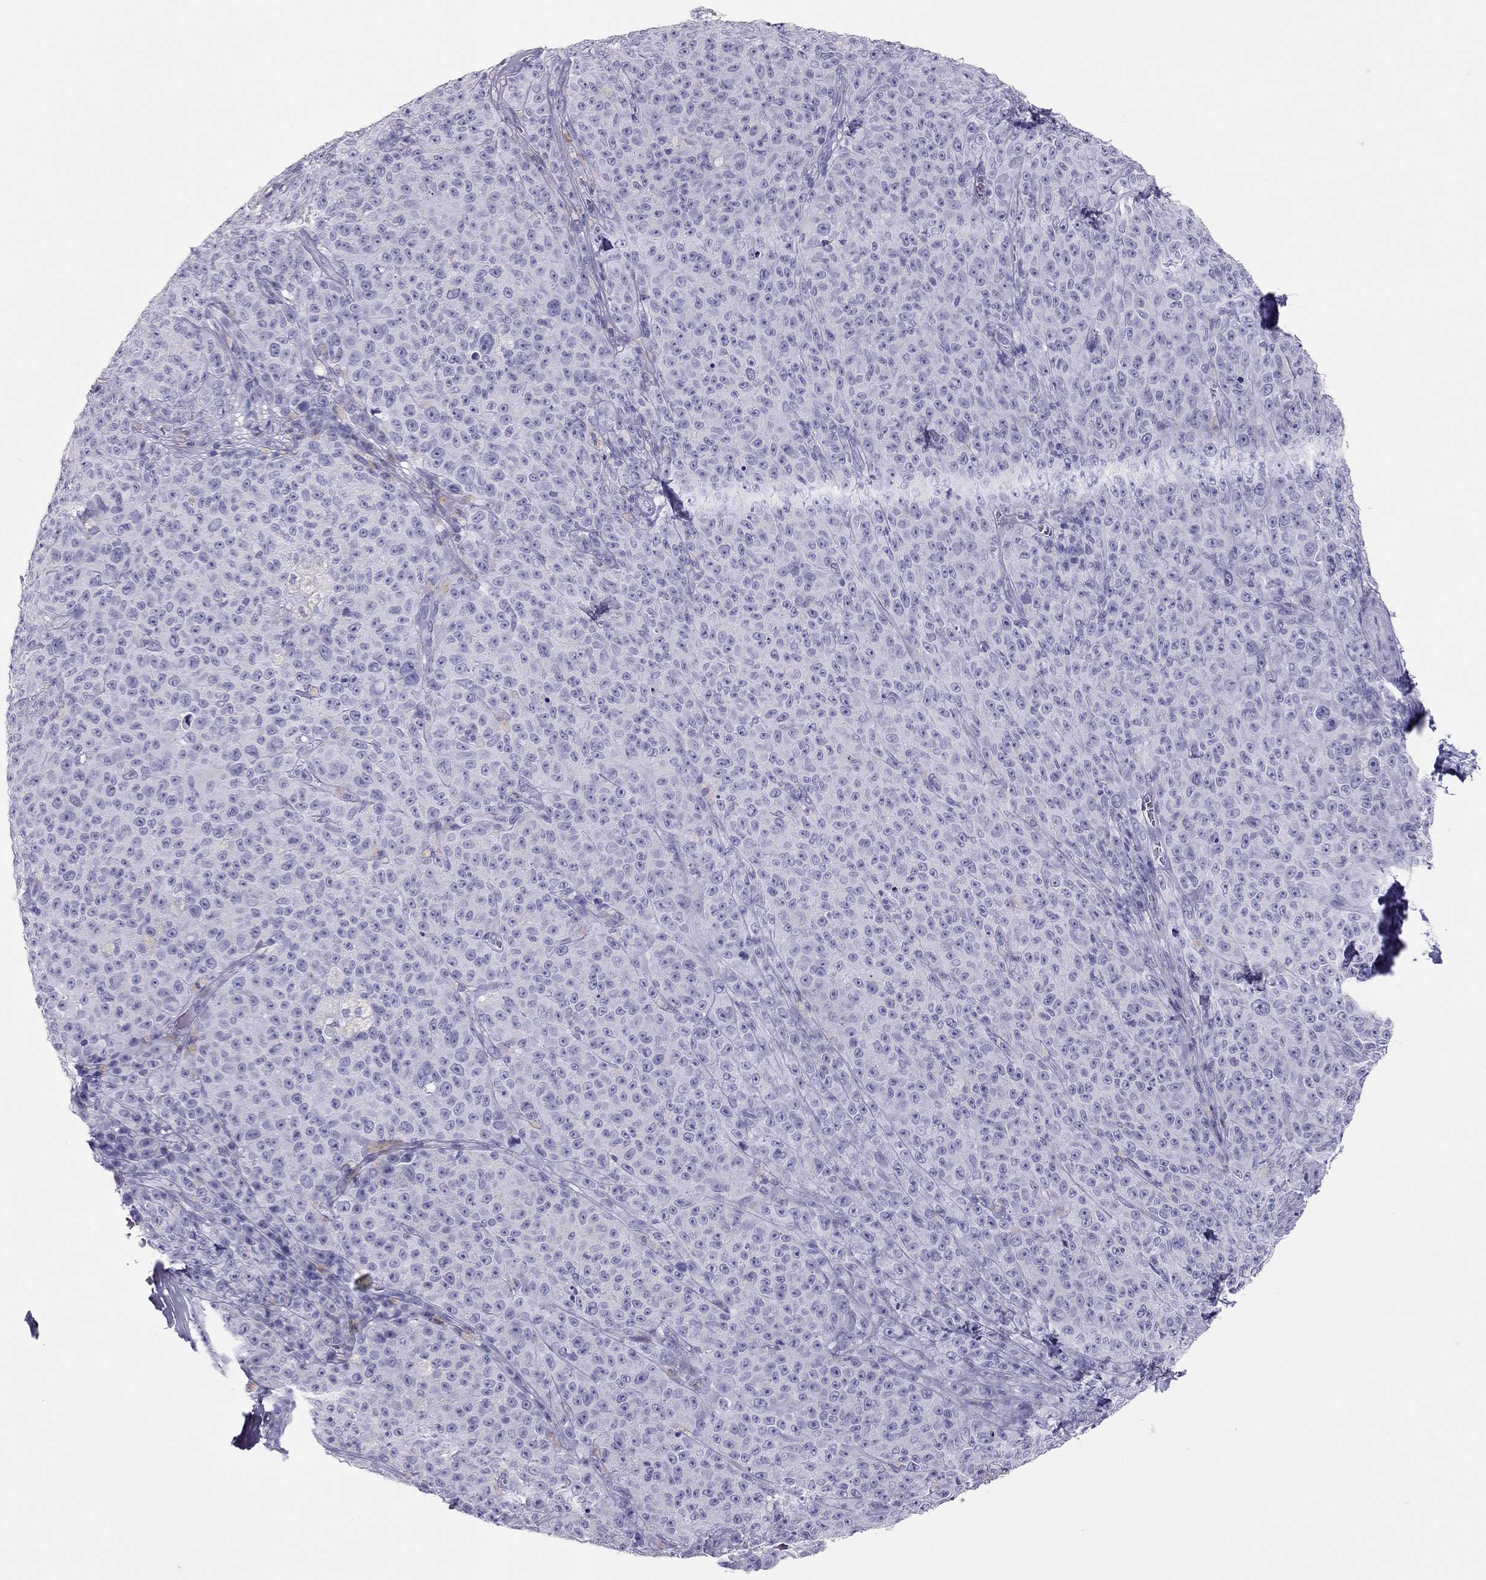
{"staining": {"intensity": "negative", "quantity": "none", "location": "none"}, "tissue": "melanoma", "cell_type": "Tumor cells", "image_type": "cancer", "snomed": [{"axis": "morphology", "description": "Malignant melanoma, NOS"}, {"axis": "topography", "description": "Skin"}], "caption": "Melanoma was stained to show a protein in brown. There is no significant expression in tumor cells.", "gene": "TSHB", "patient": {"sex": "female", "age": 82}}